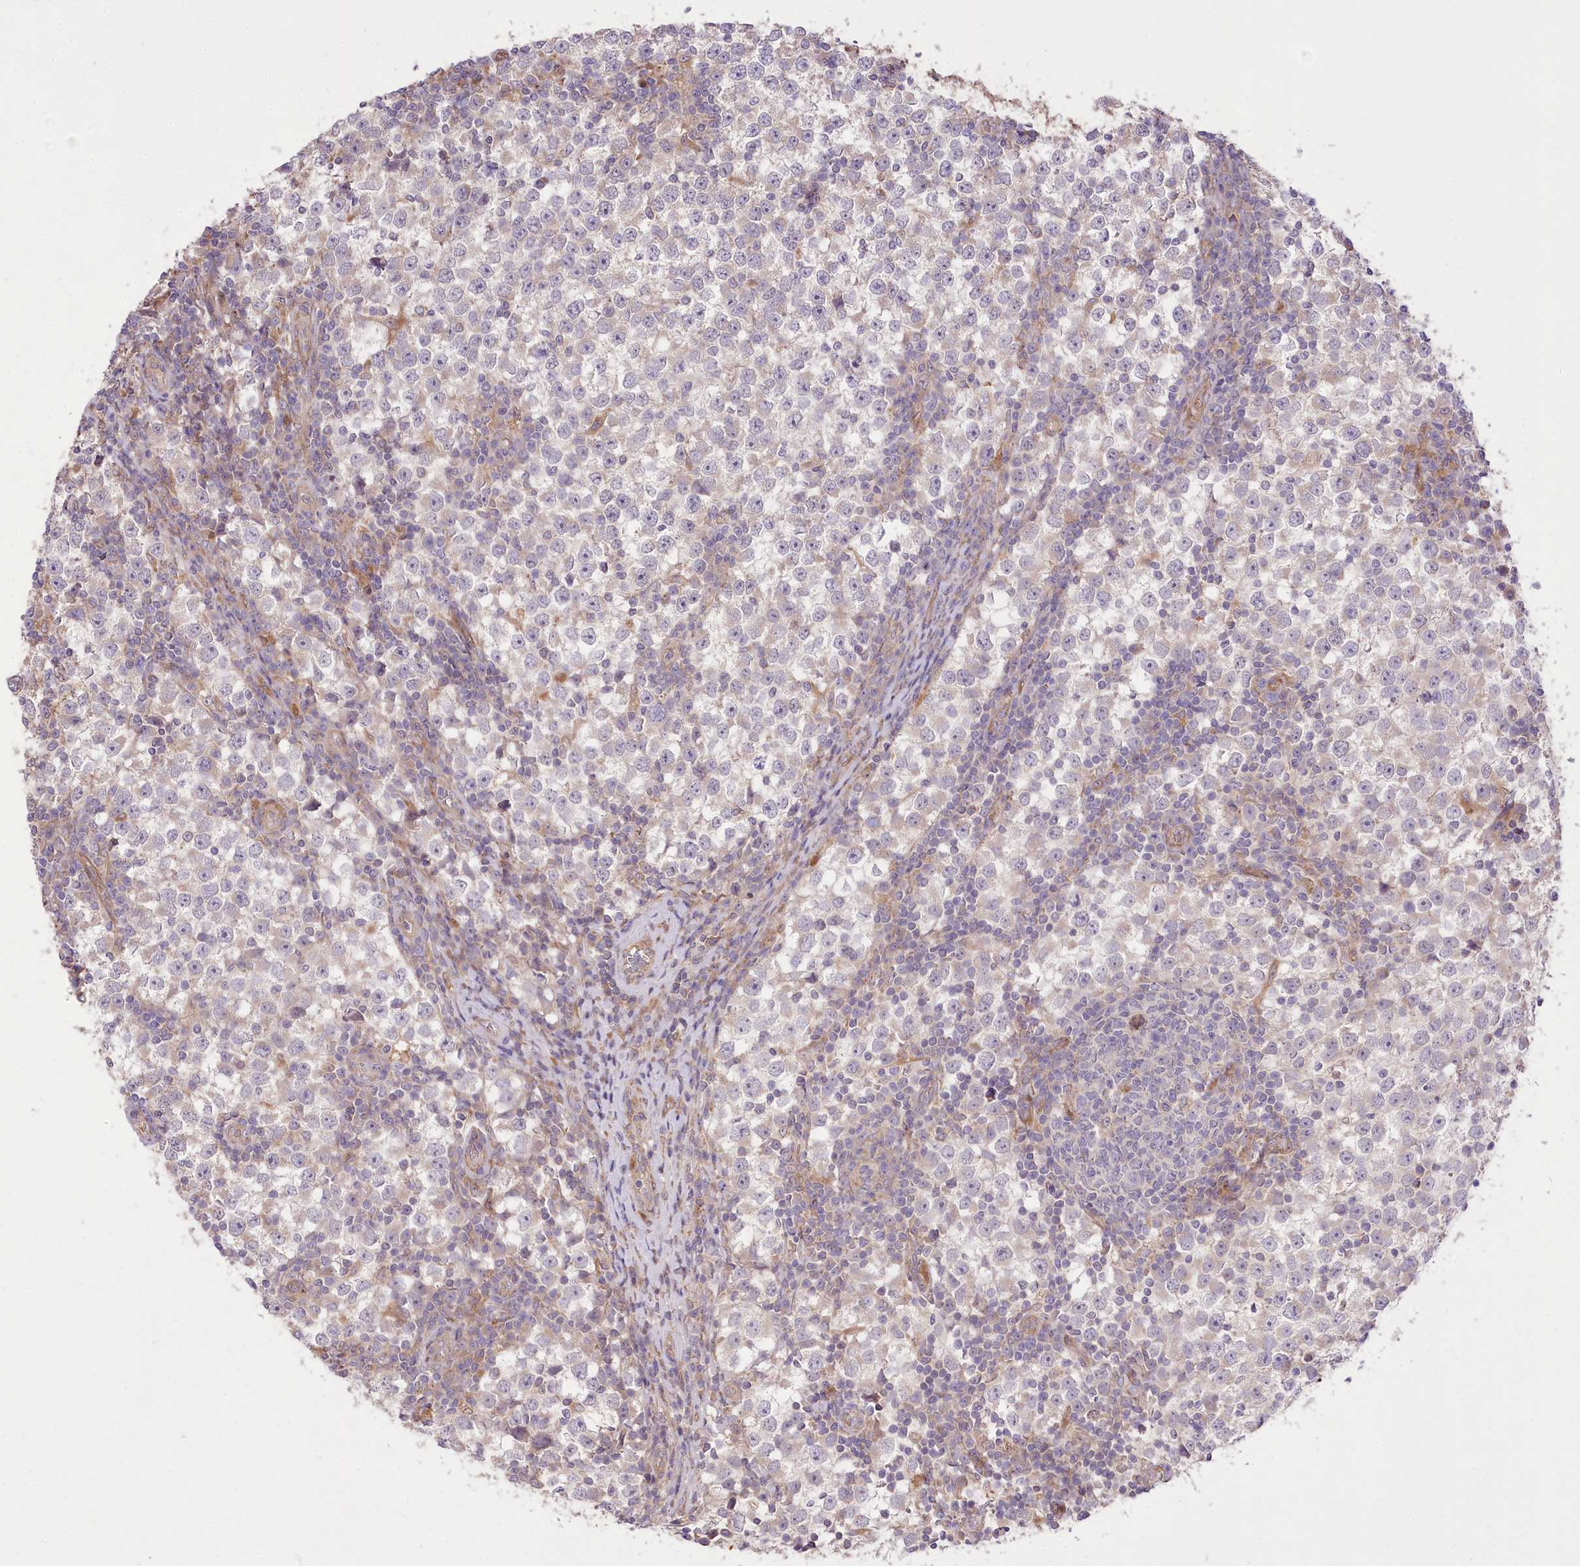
{"staining": {"intensity": "negative", "quantity": "none", "location": "none"}, "tissue": "testis cancer", "cell_type": "Tumor cells", "image_type": "cancer", "snomed": [{"axis": "morphology", "description": "Seminoma, NOS"}, {"axis": "topography", "description": "Testis"}], "caption": "DAB (3,3'-diaminobenzidine) immunohistochemical staining of human testis seminoma exhibits no significant expression in tumor cells.", "gene": "TRUB1", "patient": {"sex": "male", "age": 65}}